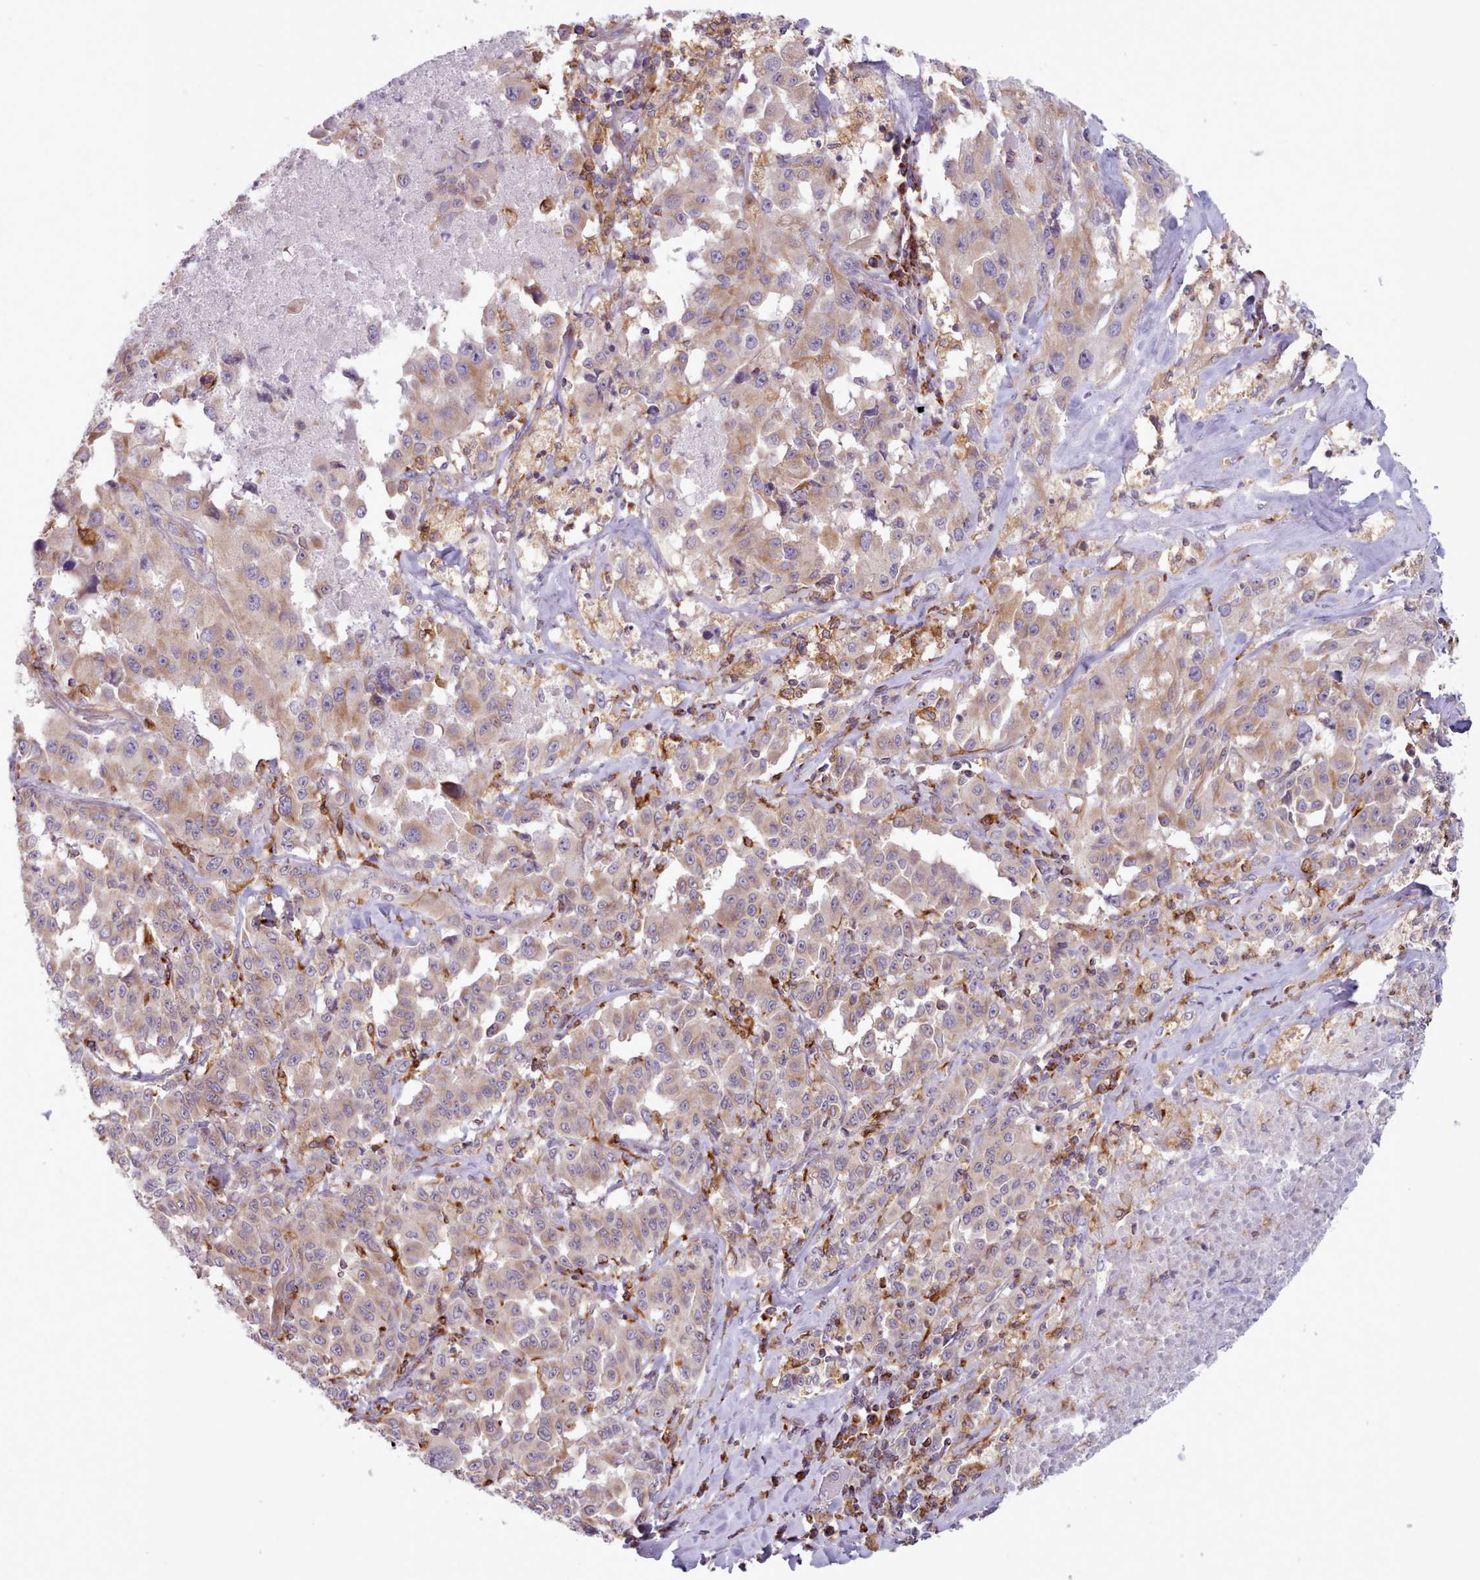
{"staining": {"intensity": "moderate", "quantity": "25%-75%", "location": "cytoplasmic/membranous"}, "tissue": "melanoma", "cell_type": "Tumor cells", "image_type": "cancer", "snomed": [{"axis": "morphology", "description": "Malignant melanoma, Metastatic site"}, {"axis": "topography", "description": "Lymph node"}], "caption": "Melanoma stained for a protein exhibits moderate cytoplasmic/membranous positivity in tumor cells.", "gene": "CRYBG1", "patient": {"sex": "male", "age": 62}}